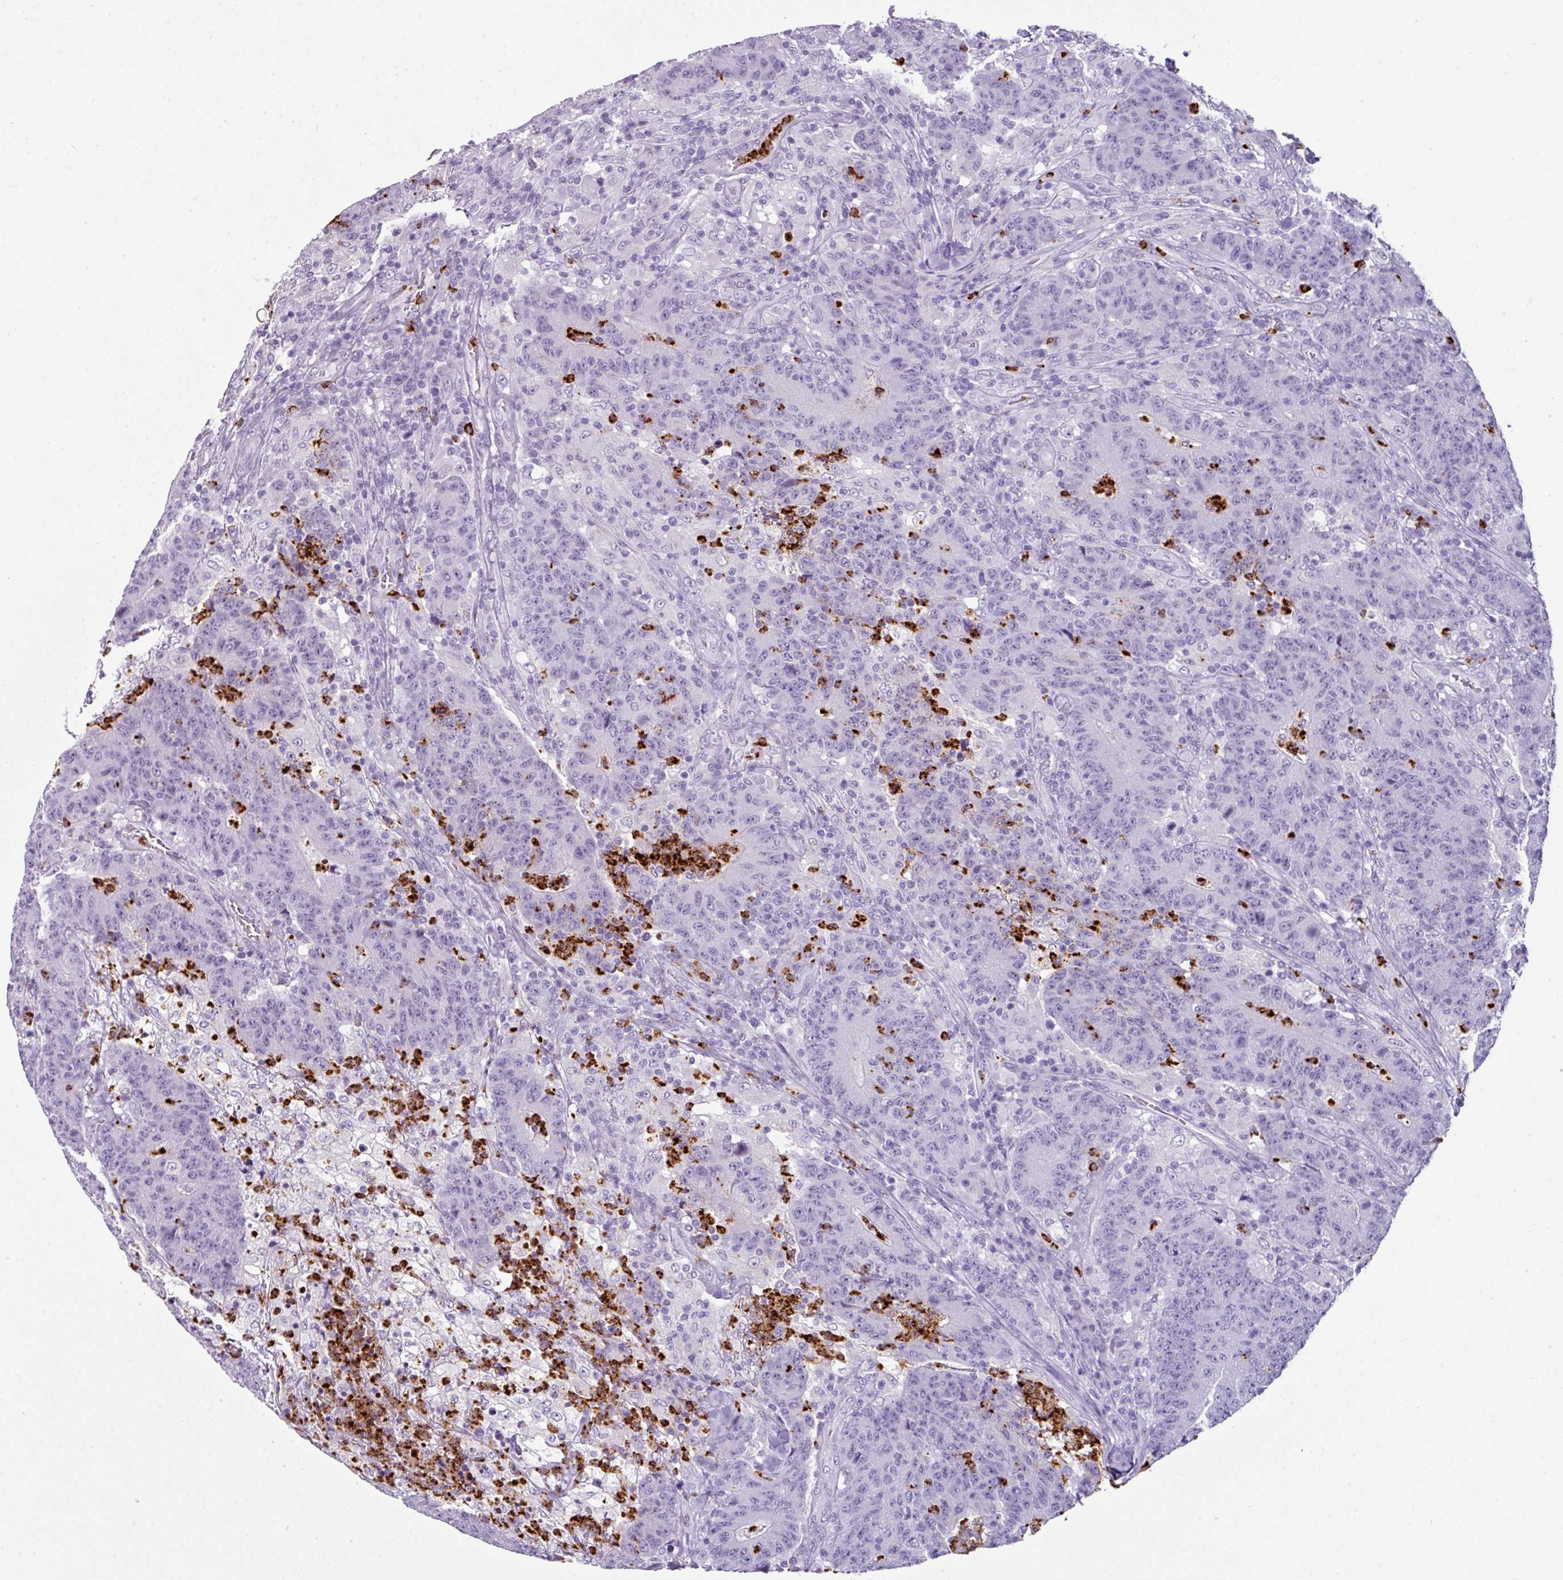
{"staining": {"intensity": "negative", "quantity": "none", "location": "none"}, "tissue": "colorectal cancer", "cell_type": "Tumor cells", "image_type": "cancer", "snomed": [{"axis": "morphology", "description": "Adenocarcinoma, NOS"}, {"axis": "topography", "description": "Colon"}], "caption": "Protein analysis of colorectal adenocarcinoma shows no significant staining in tumor cells.", "gene": "CTSG", "patient": {"sex": "female", "age": 75}}